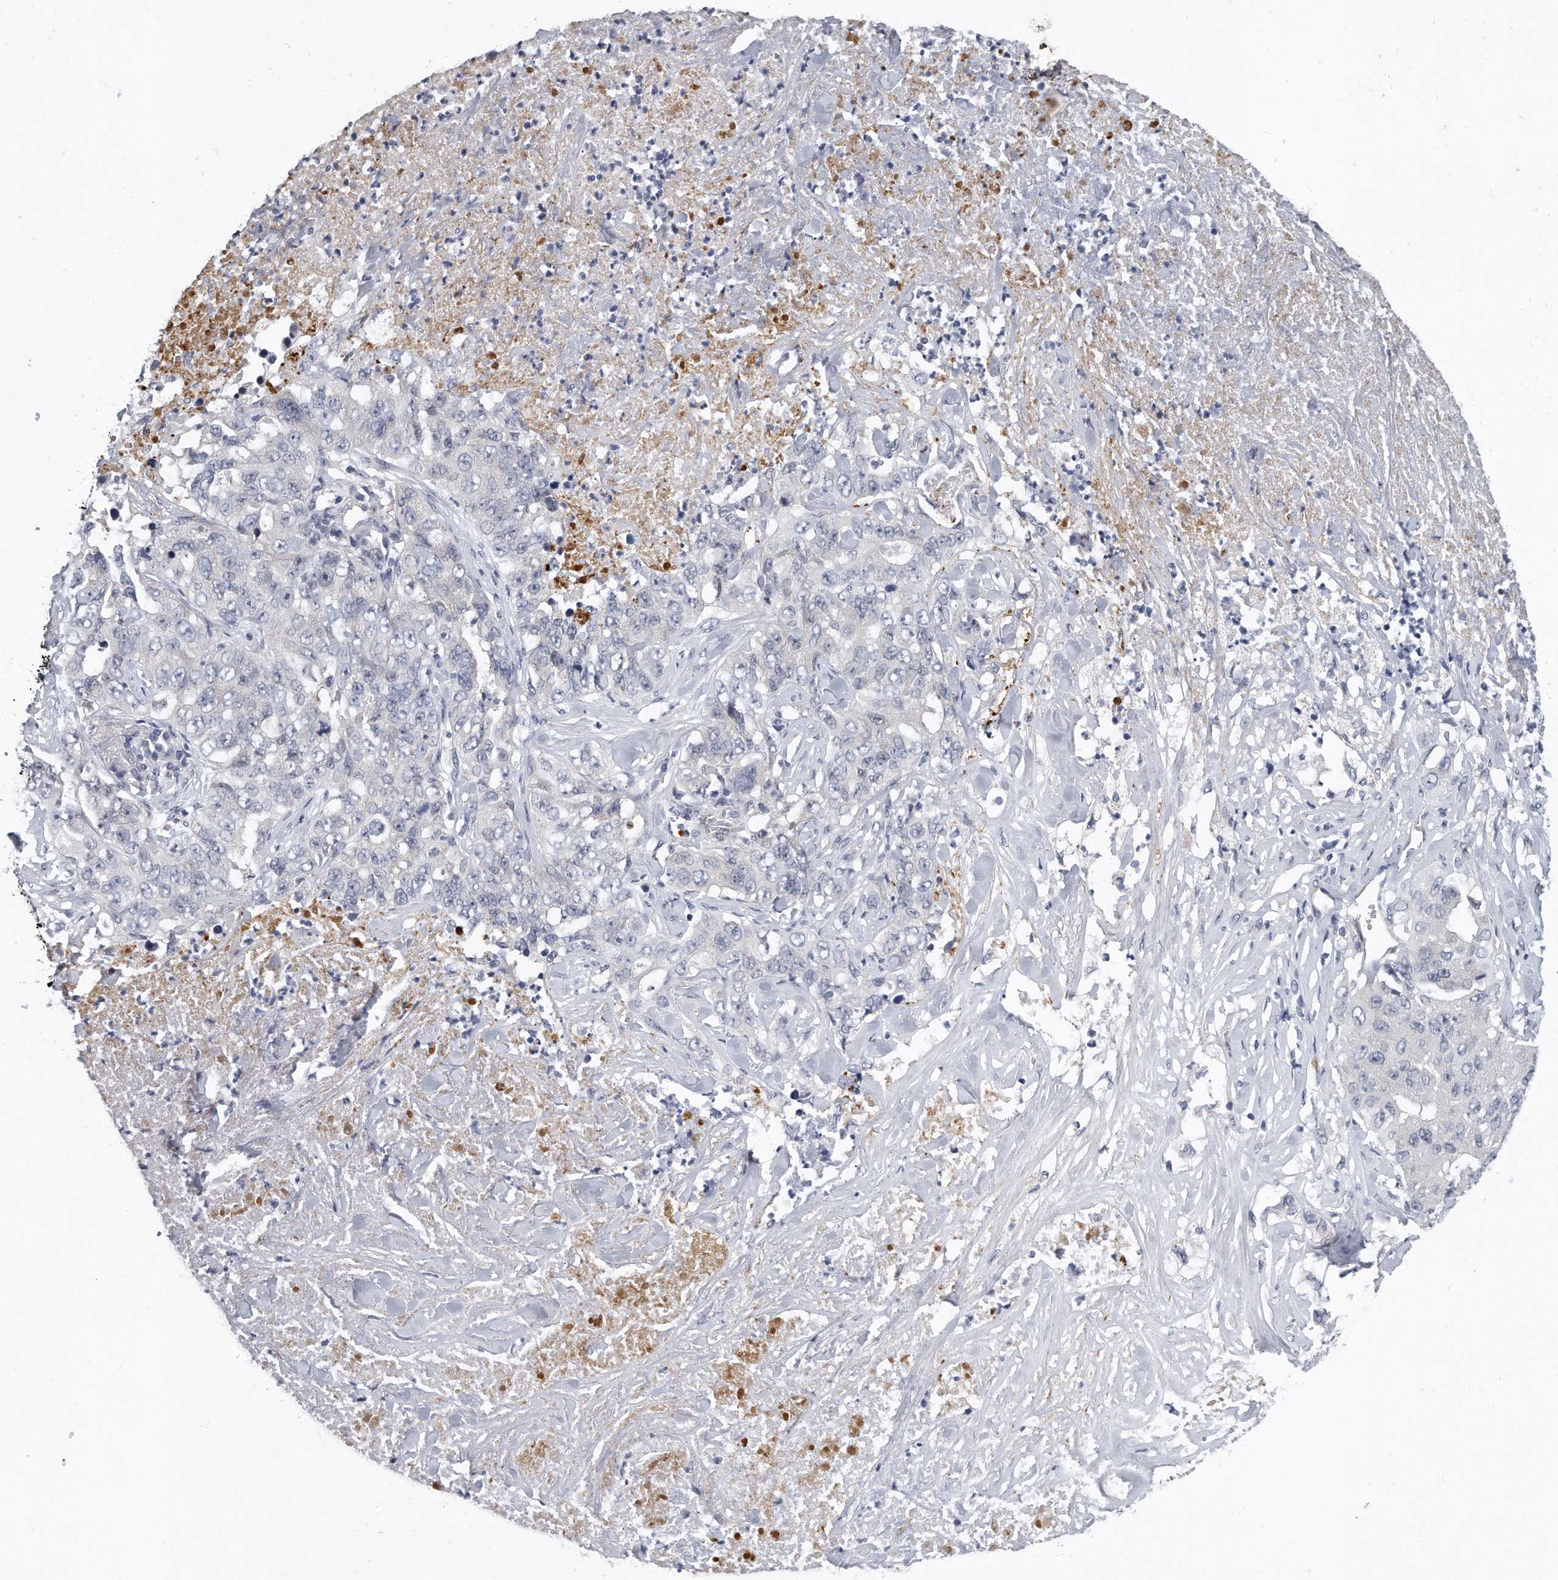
{"staining": {"intensity": "negative", "quantity": "none", "location": "none"}, "tissue": "lung cancer", "cell_type": "Tumor cells", "image_type": "cancer", "snomed": [{"axis": "morphology", "description": "Adenocarcinoma, NOS"}, {"axis": "topography", "description": "Lung"}], "caption": "IHC of human lung cancer (adenocarcinoma) exhibits no staining in tumor cells.", "gene": "KLHL7", "patient": {"sex": "female", "age": 51}}